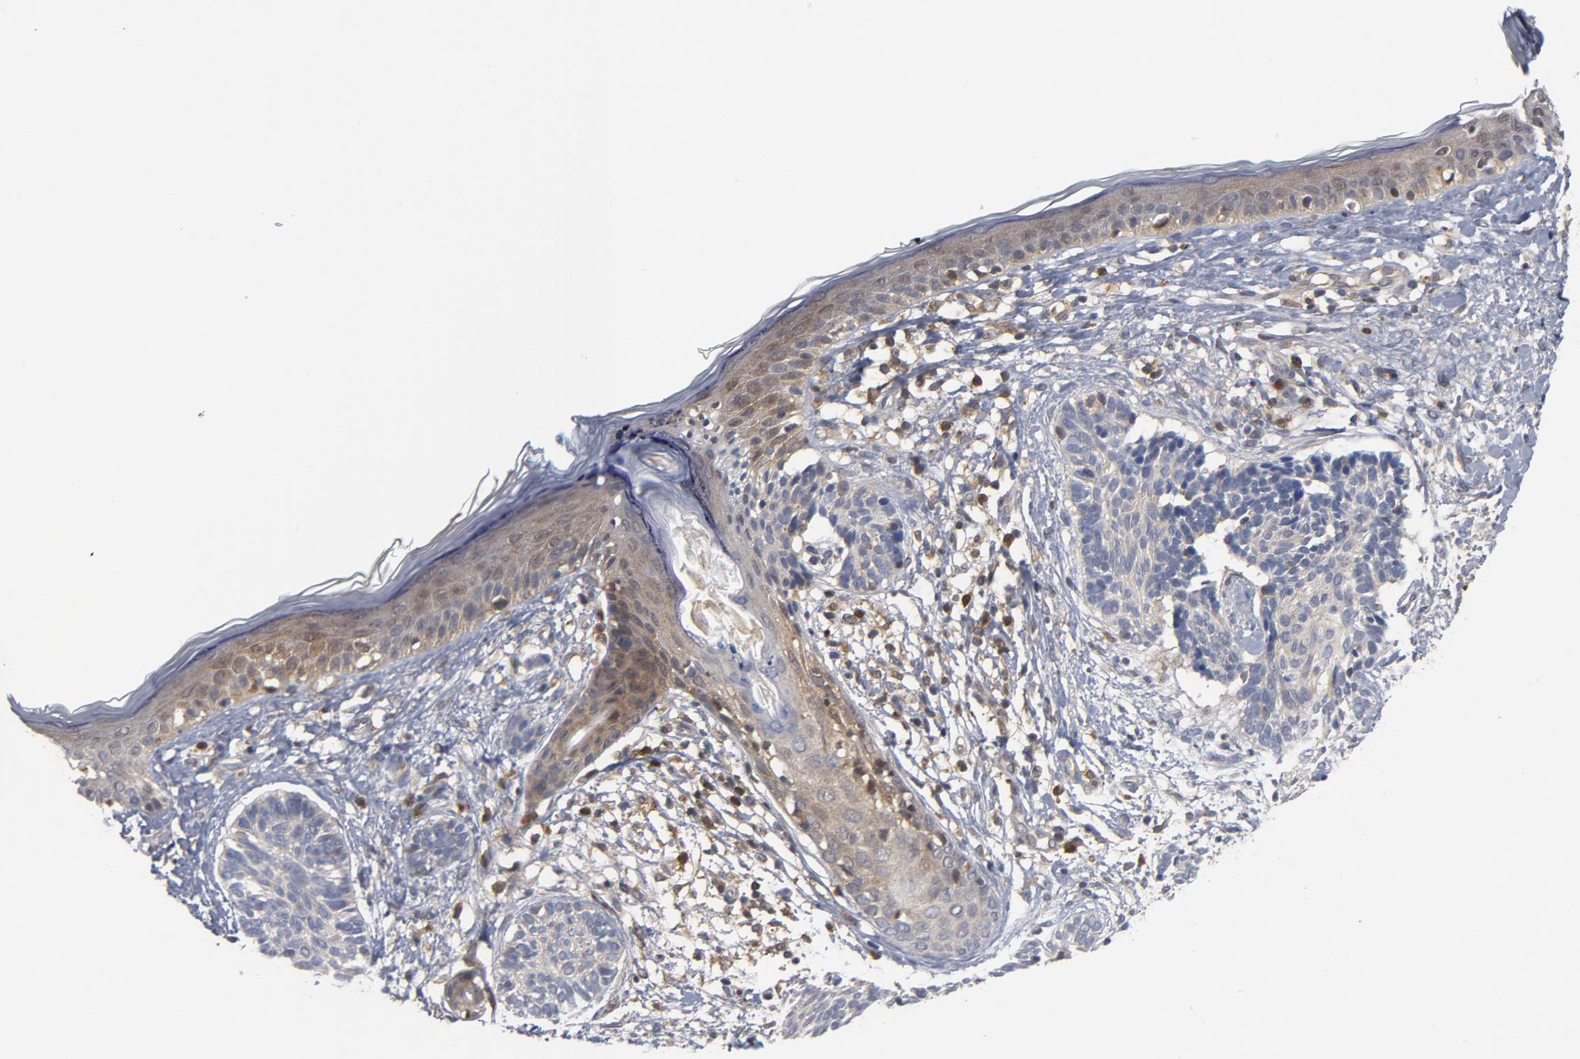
{"staining": {"intensity": "negative", "quantity": "none", "location": "none"}, "tissue": "skin cancer", "cell_type": "Tumor cells", "image_type": "cancer", "snomed": [{"axis": "morphology", "description": "Normal tissue, NOS"}, {"axis": "morphology", "description": "Basal cell carcinoma"}, {"axis": "topography", "description": "Skin"}], "caption": "Tumor cells show no significant protein expression in basal cell carcinoma (skin).", "gene": "TRADD", "patient": {"sex": "male", "age": 63}}